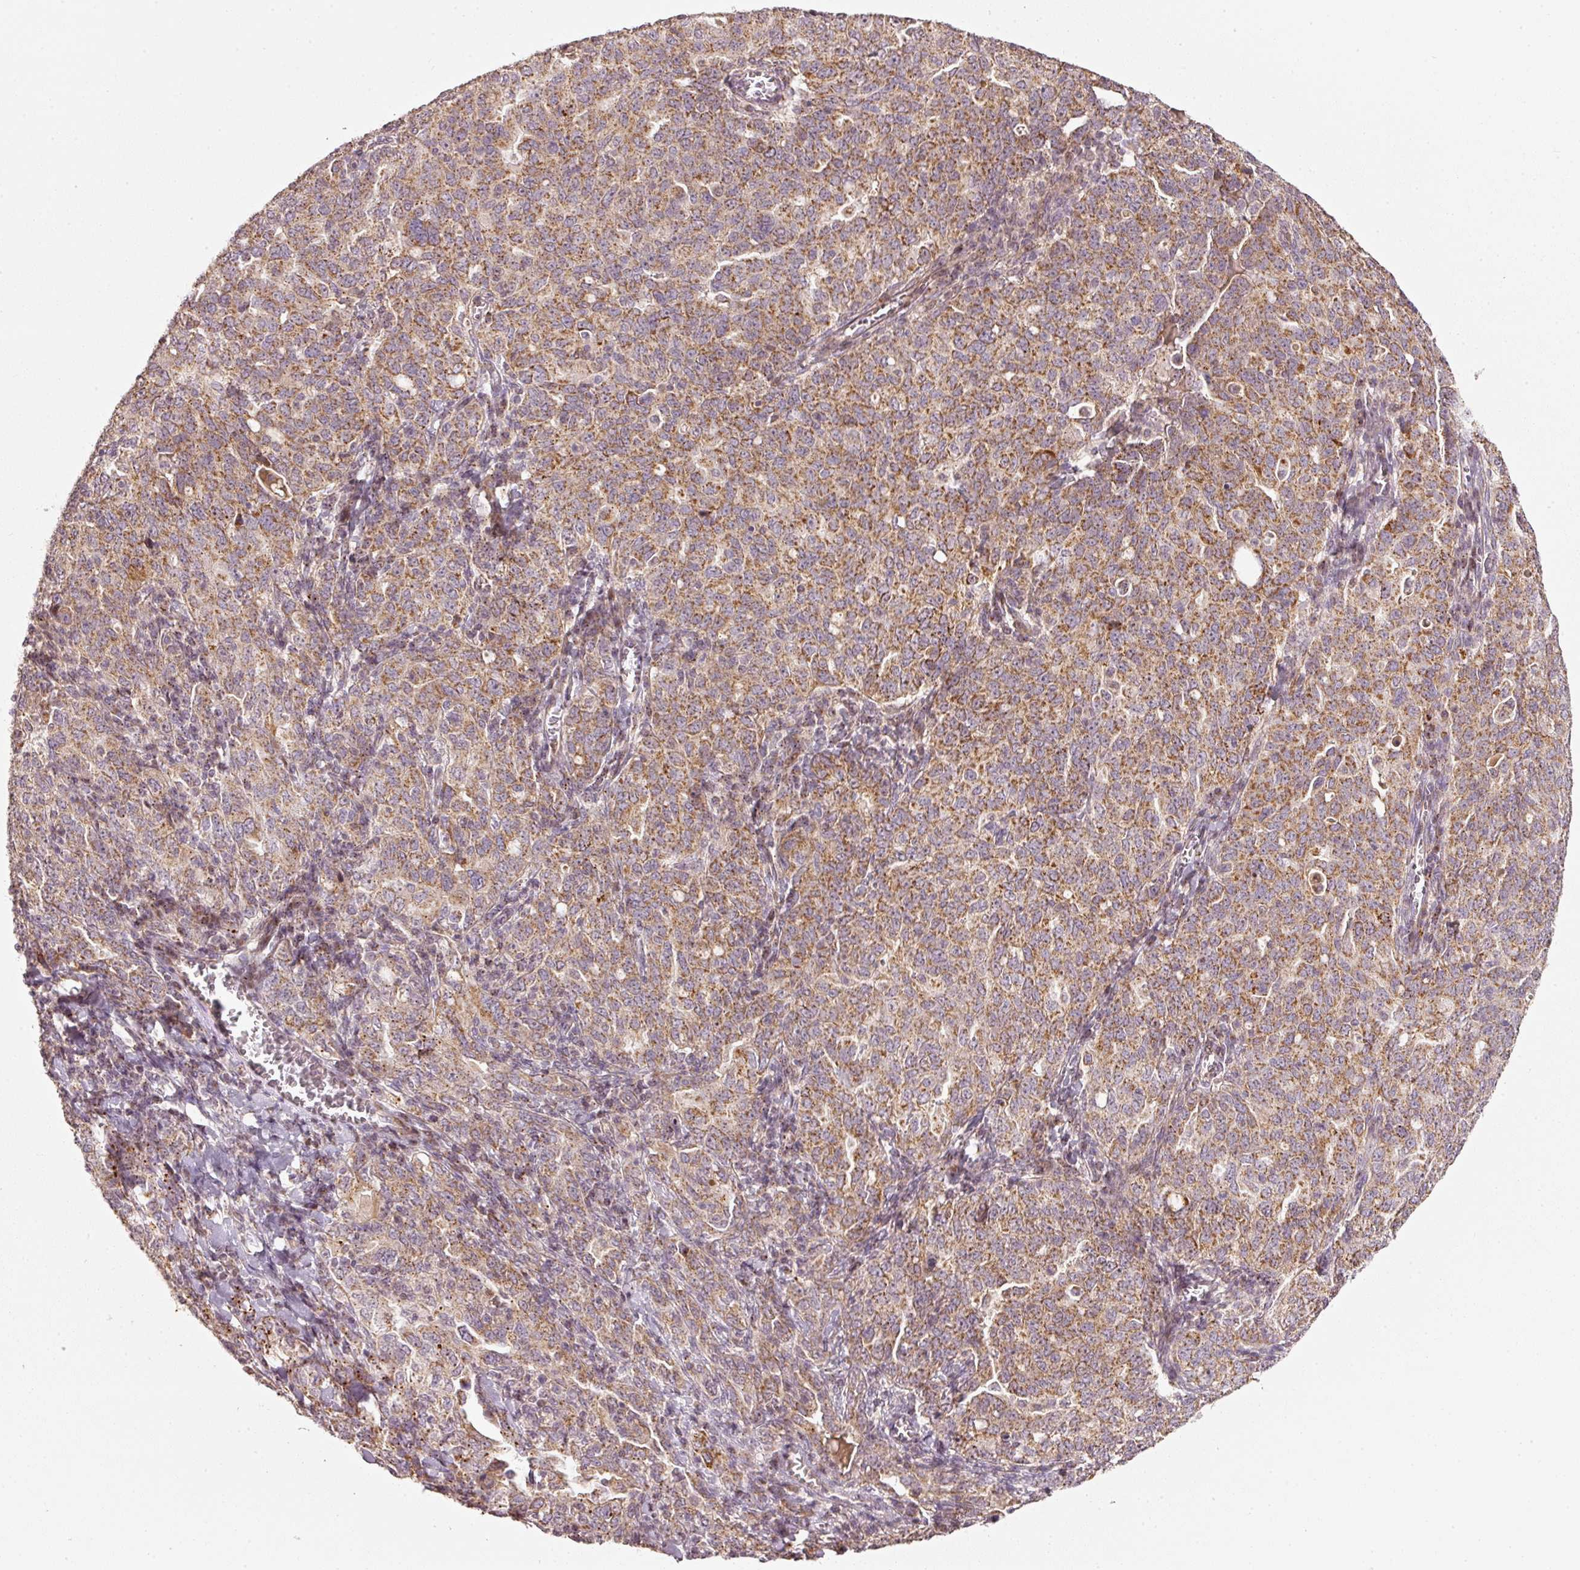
{"staining": {"intensity": "moderate", "quantity": ">75%", "location": "cytoplasmic/membranous"}, "tissue": "ovarian cancer", "cell_type": "Tumor cells", "image_type": "cancer", "snomed": [{"axis": "morphology", "description": "Carcinoma, endometroid"}, {"axis": "topography", "description": "Ovary"}], "caption": "Ovarian cancer (endometroid carcinoma) was stained to show a protein in brown. There is medium levels of moderate cytoplasmic/membranous expression in about >75% of tumor cells.", "gene": "TOB2", "patient": {"sex": "female", "age": 62}}